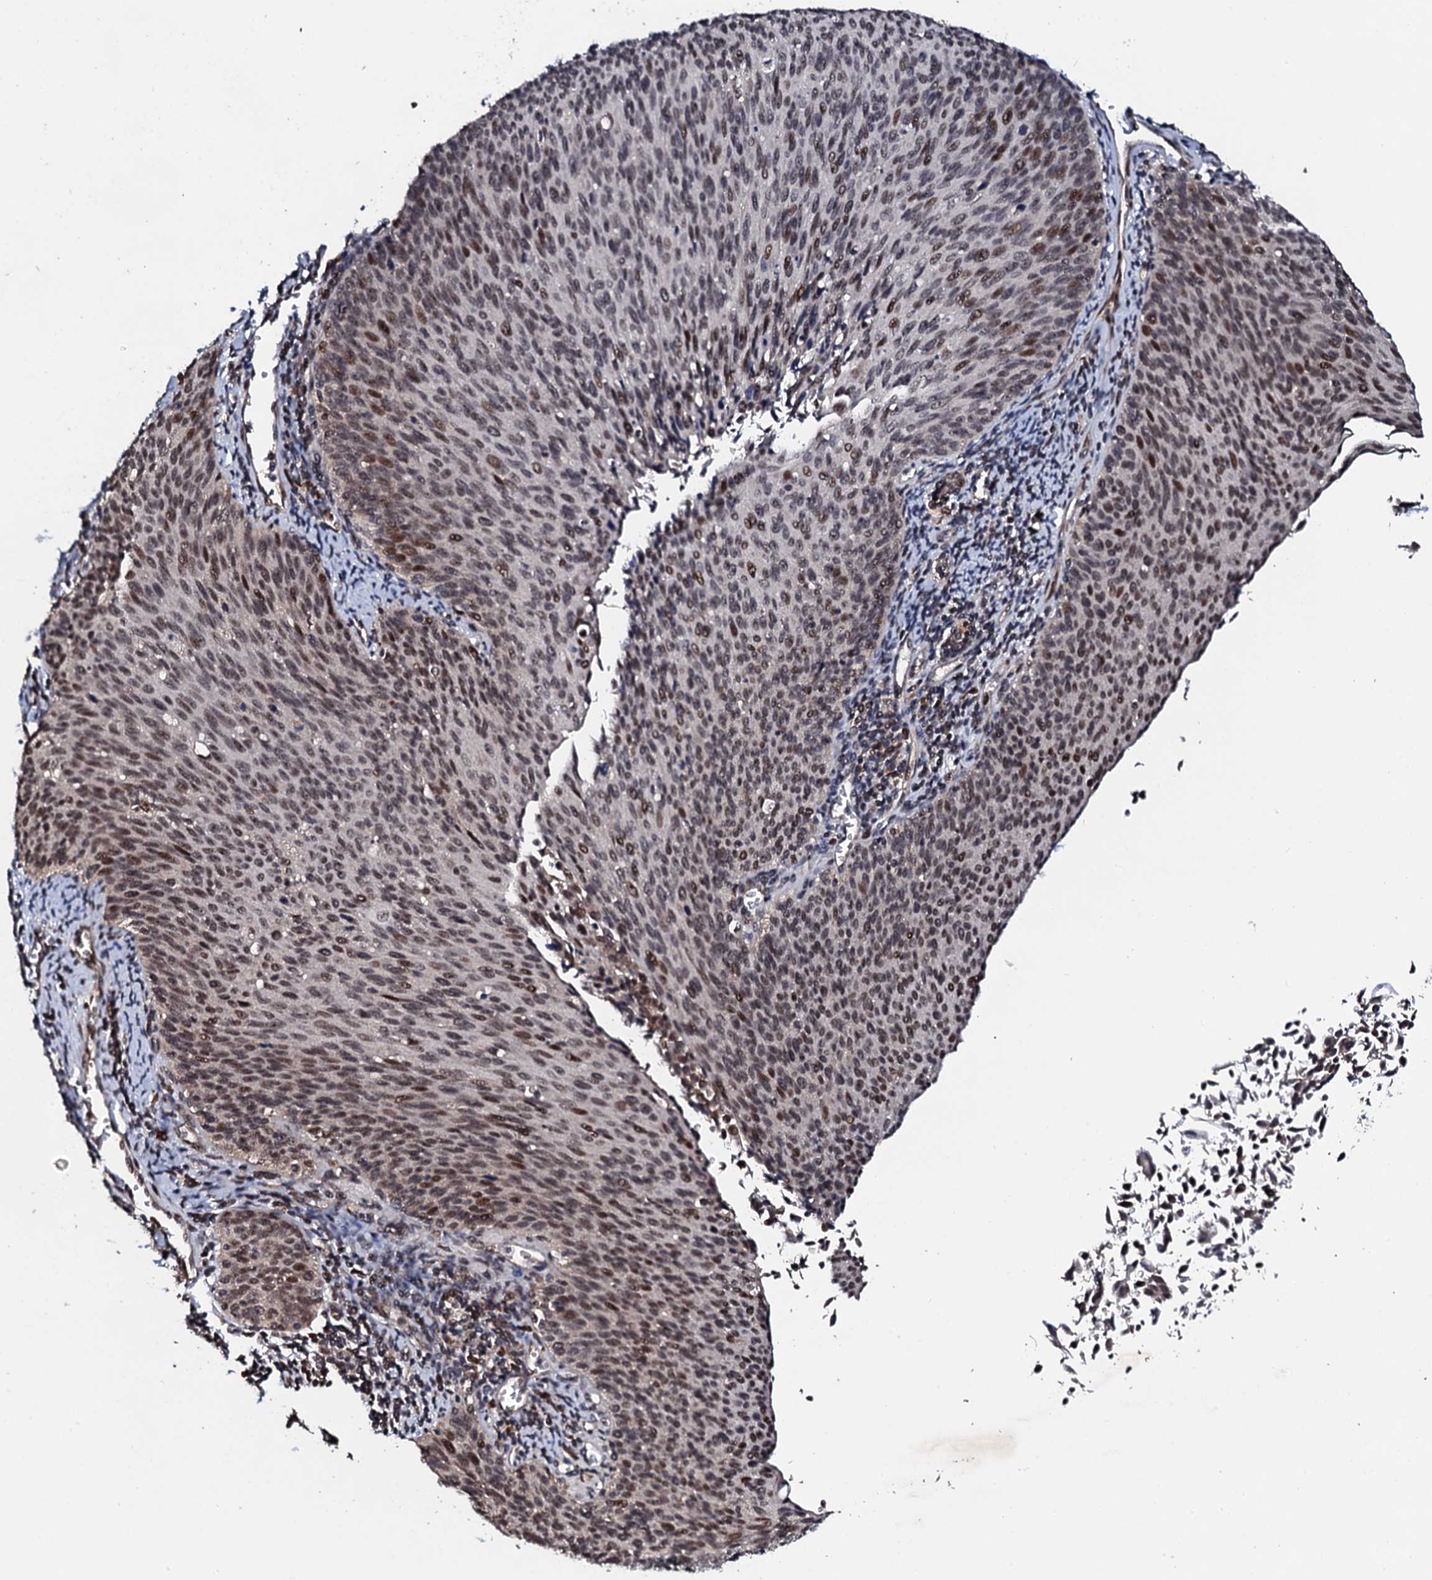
{"staining": {"intensity": "moderate", "quantity": "<25%", "location": "nuclear"}, "tissue": "cervical cancer", "cell_type": "Tumor cells", "image_type": "cancer", "snomed": [{"axis": "morphology", "description": "Squamous cell carcinoma, NOS"}, {"axis": "topography", "description": "Cervix"}], "caption": "Approximately <25% of tumor cells in cervical squamous cell carcinoma reveal moderate nuclear protein positivity as visualized by brown immunohistochemical staining.", "gene": "FAM111A", "patient": {"sex": "female", "age": 55}}